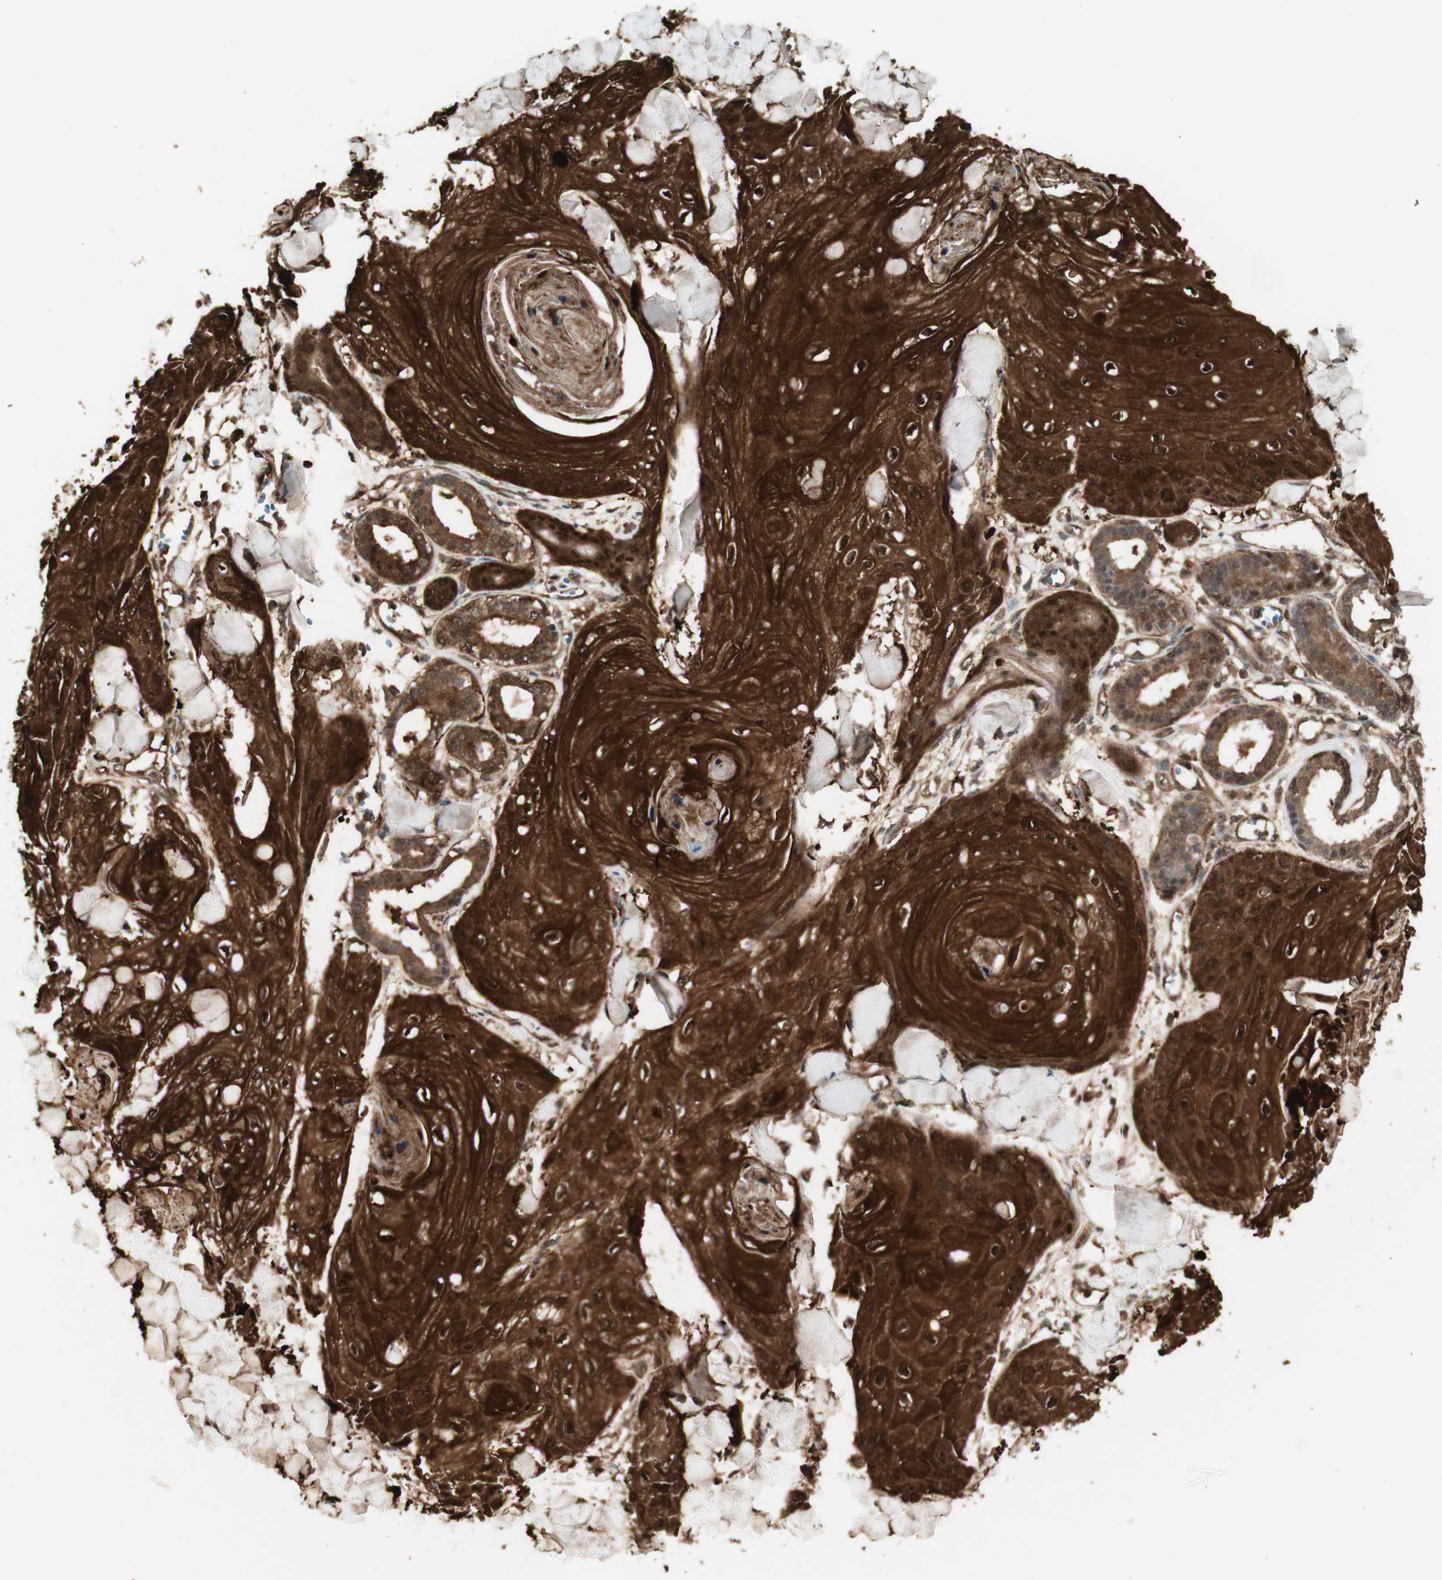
{"staining": {"intensity": "strong", "quantity": ">75%", "location": "cytoplasmic/membranous,nuclear"}, "tissue": "skin cancer", "cell_type": "Tumor cells", "image_type": "cancer", "snomed": [{"axis": "morphology", "description": "Squamous cell carcinoma, NOS"}, {"axis": "topography", "description": "Skin"}], "caption": "Squamous cell carcinoma (skin) was stained to show a protein in brown. There is high levels of strong cytoplasmic/membranous and nuclear positivity in approximately >75% of tumor cells.", "gene": "YWHAB", "patient": {"sex": "male", "age": 74}}